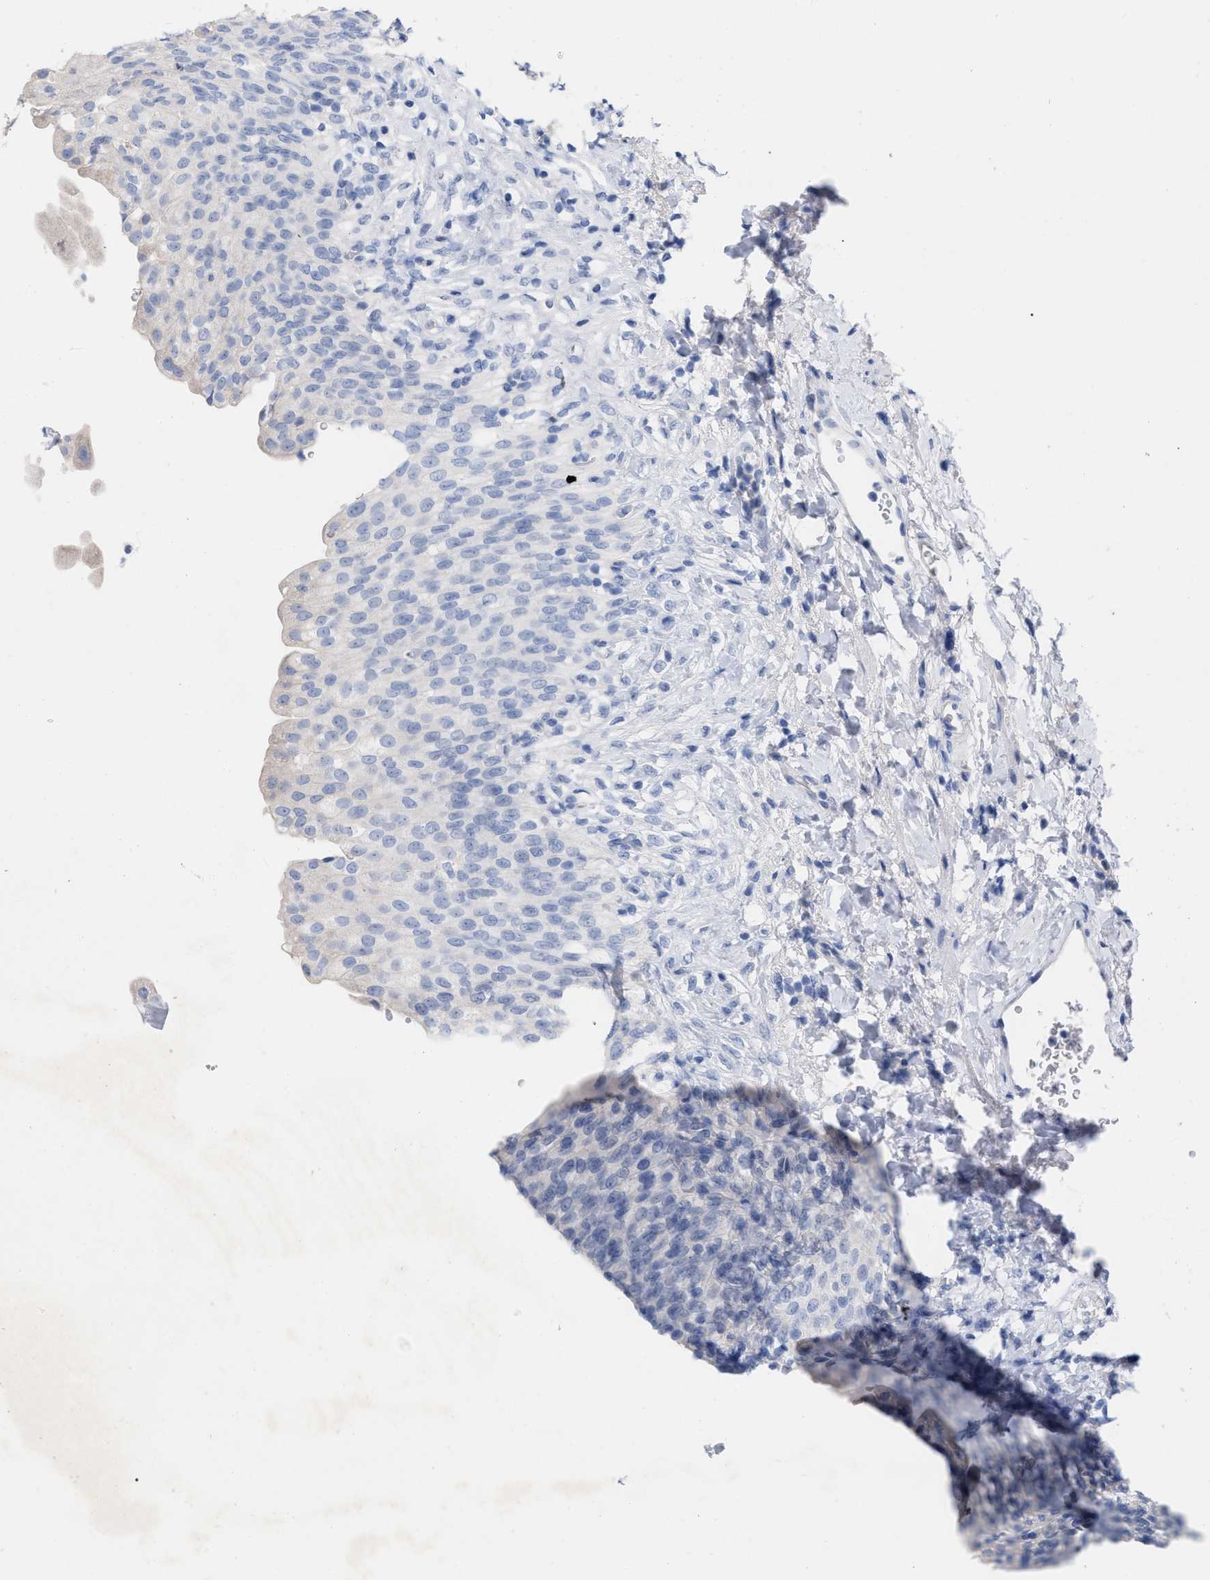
{"staining": {"intensity": "negative", "quantity": "none", "location": "none"}, "tissue": "urinary bladder", "cell_type": "Urothelial cells", "image_type": "normal", "snomed": [{"axis": "morphology", "description": "Urothelial carcinoma, High grade"}, {"axis": "topography", "description": "Urinary bladder"}], "caption": "Immunohistochemical staining of unremarkable urinary bladder exhibits no significant staining in urothelial cells.", "gene": "HAPLN1", "patient": {"sex": "male", "age": 46}}